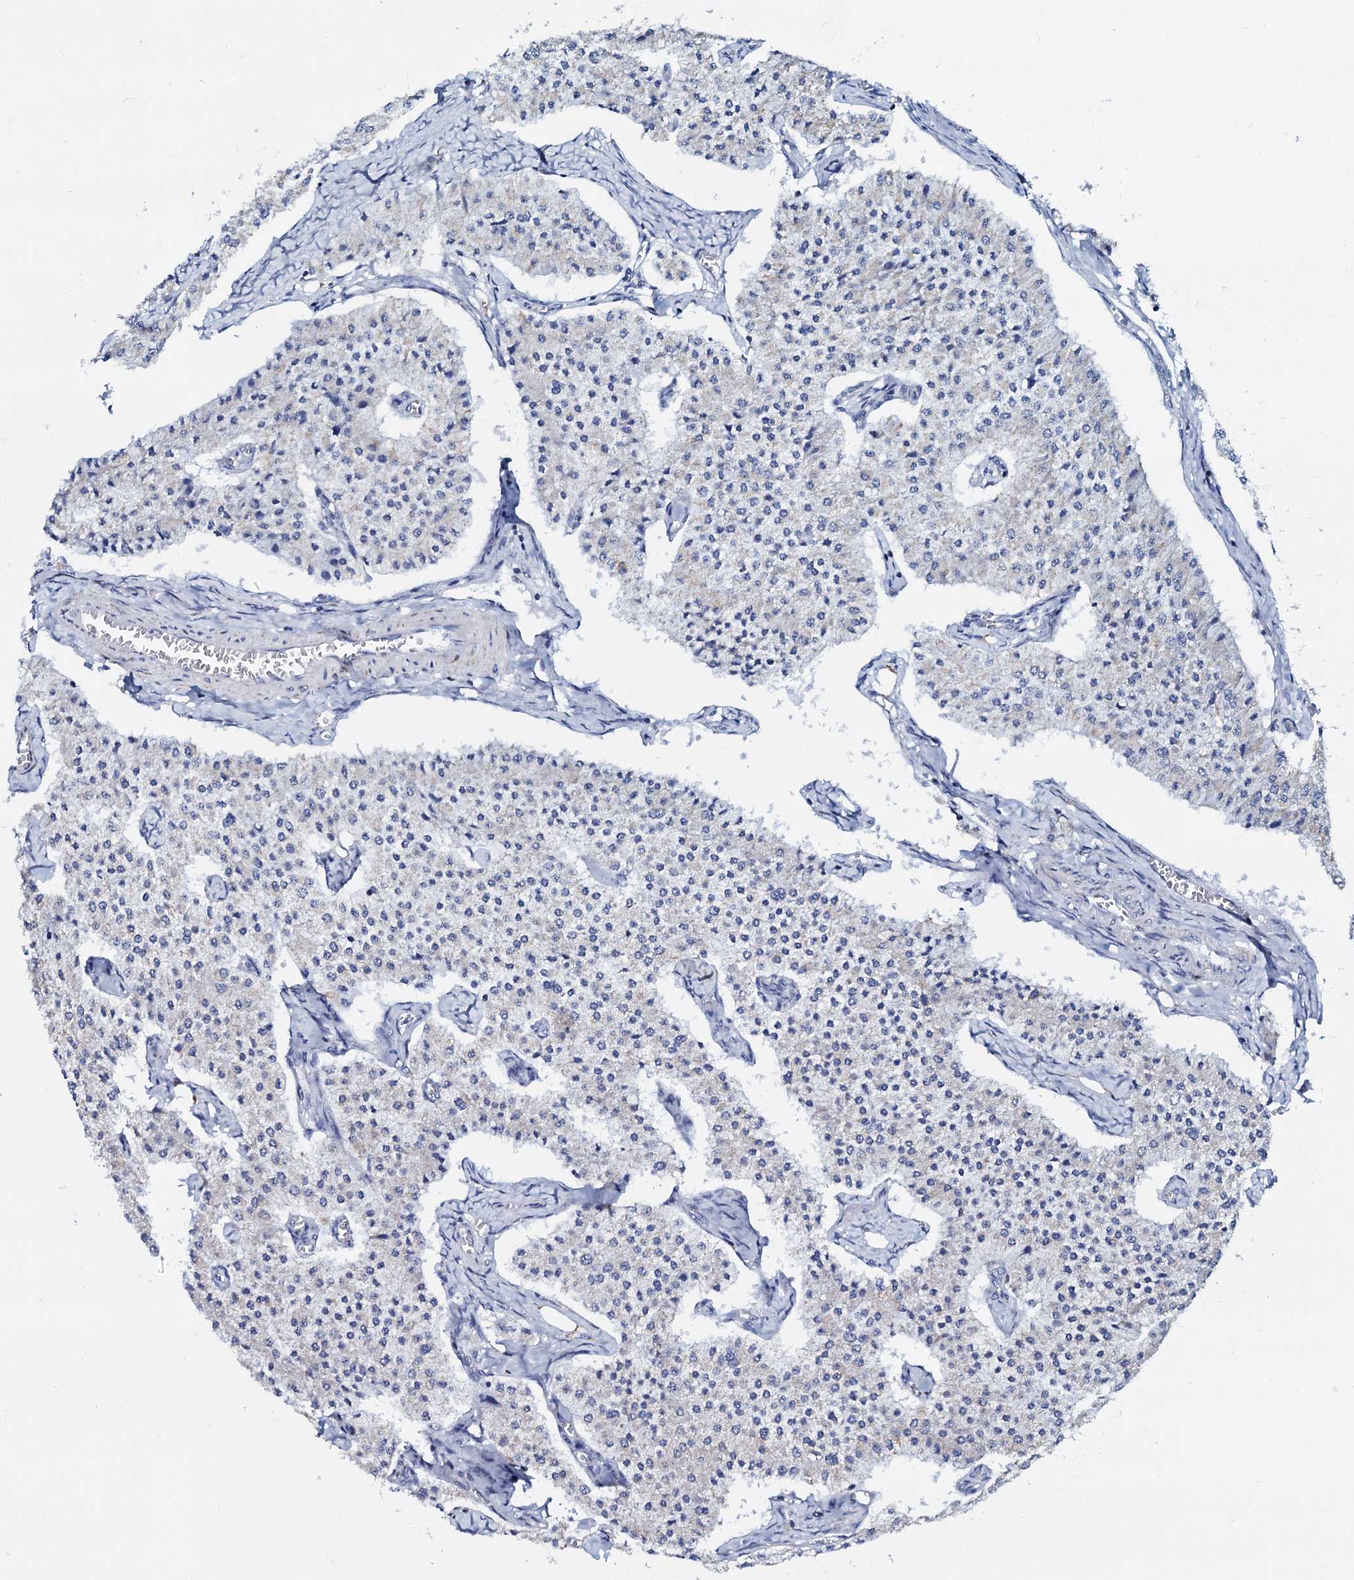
{"staining": {"intensity": "weak", "quantity": "<25%", "location": "cytoplasmic/membranous"}, "tissue": "carcinoid", "cell_type": "Tumor cells", "image_type": "cancer", "snomed": [{"axis": "morphology", "description": "Carcinoid, malignant, NOS"}, {"axis": "topography", "description": "Colon"}], "caption": "Immunohistochemistry (IHC) of malignant carcinoid displays no staining in tumor cells. (DAB immunohistochemistry with hematoxylin counter stain).", "gene": "SLC37A4", "patient": {"sex": "female", "age": 52}}